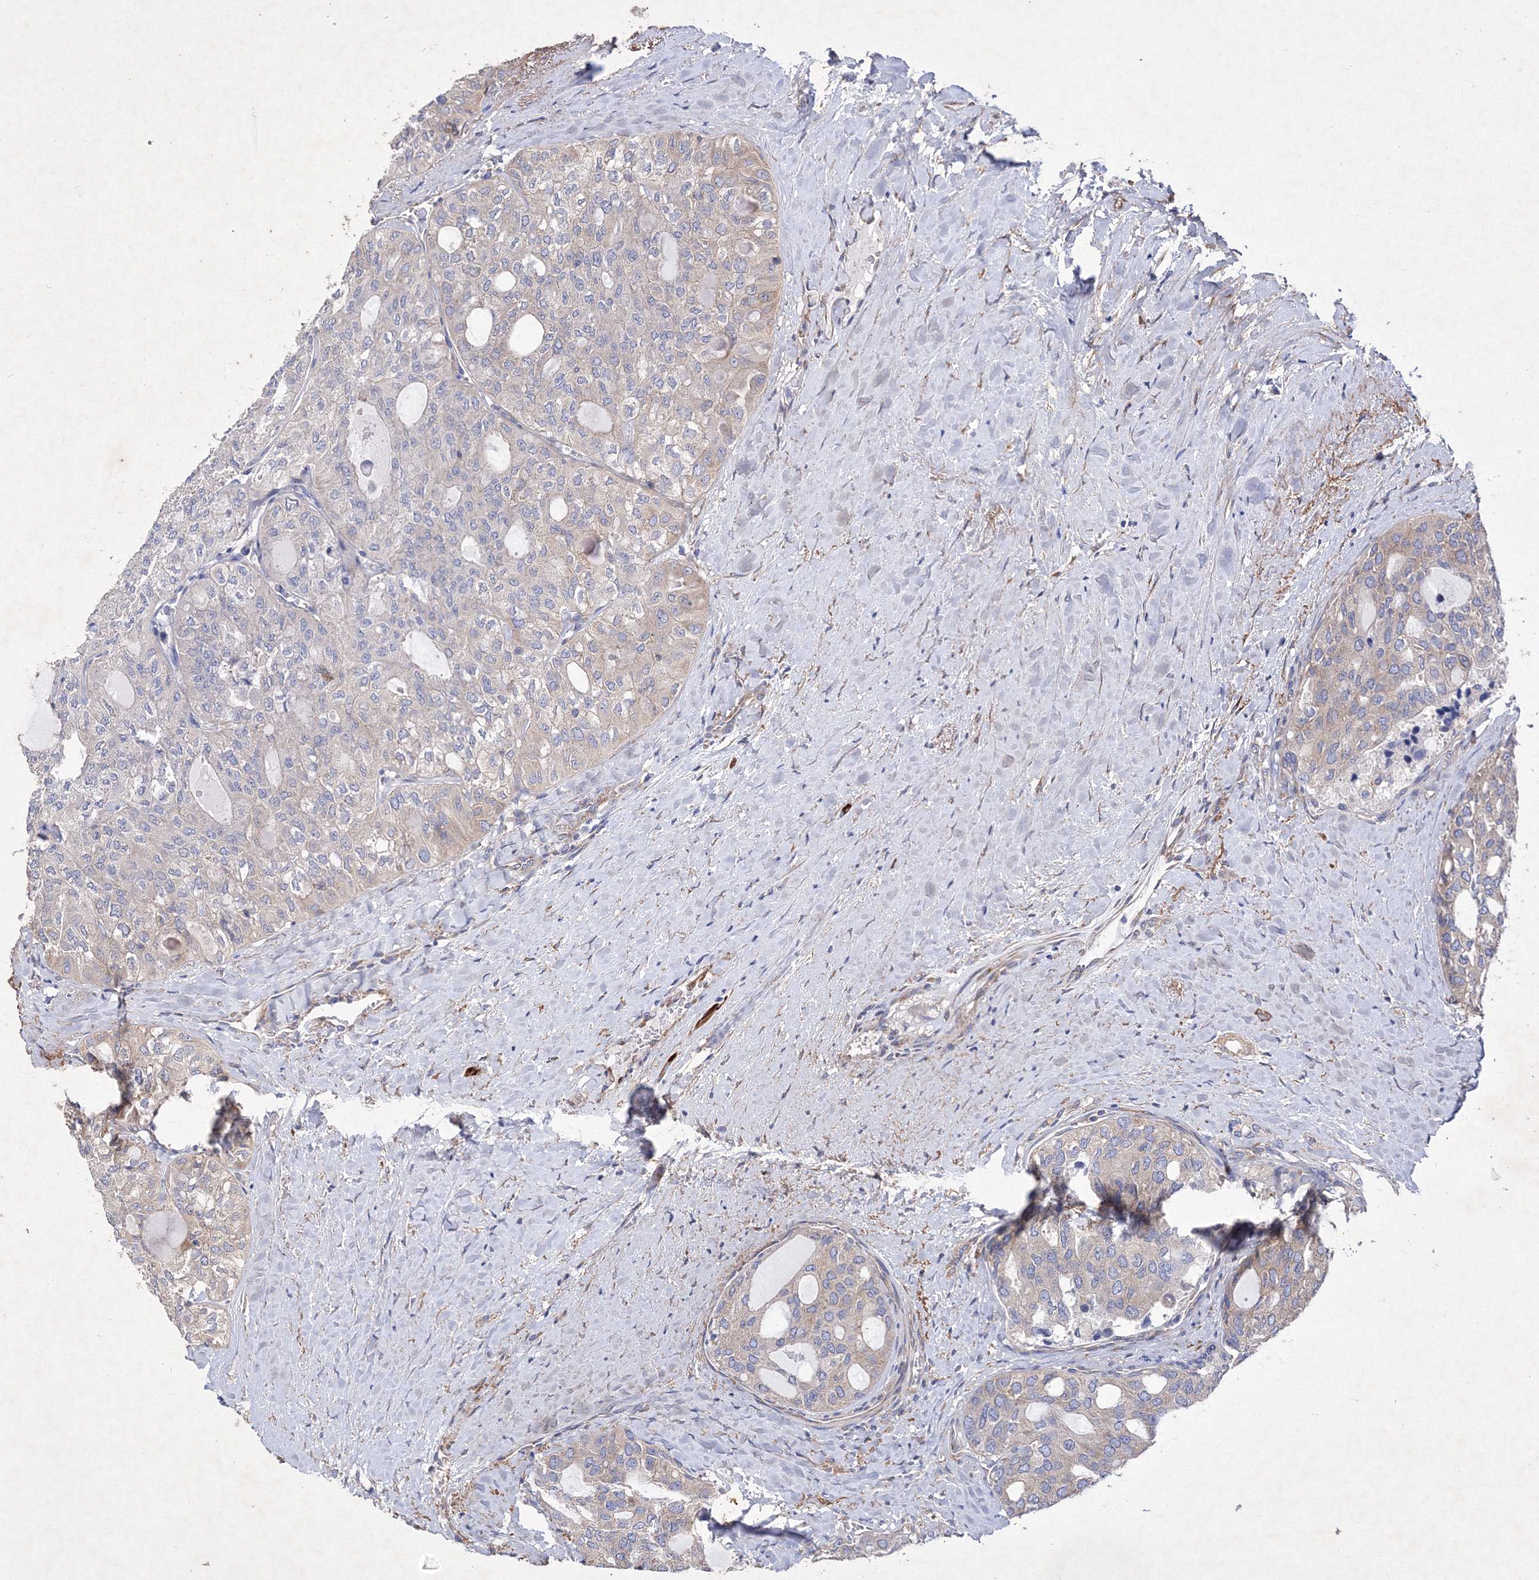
{"staining": {"intensity": "negative", "quantity": "none", "location": "none"}, "tissue": "thyroid cancer", "cell_type": "Tumor cells", "image_type": "cancer", "snomed": [{"axis": "morphology", "description": "Follicular adenoma carcinoma, NOS"}, {"axis": "topography", "description": "Thyroid gland"}], "caption": "Thyroid cancer was stained to show a protein in brown. There is no significant expression in tumor cells.", "gene": "SNX18", "patient": {"sex": "male", "age": 75}}